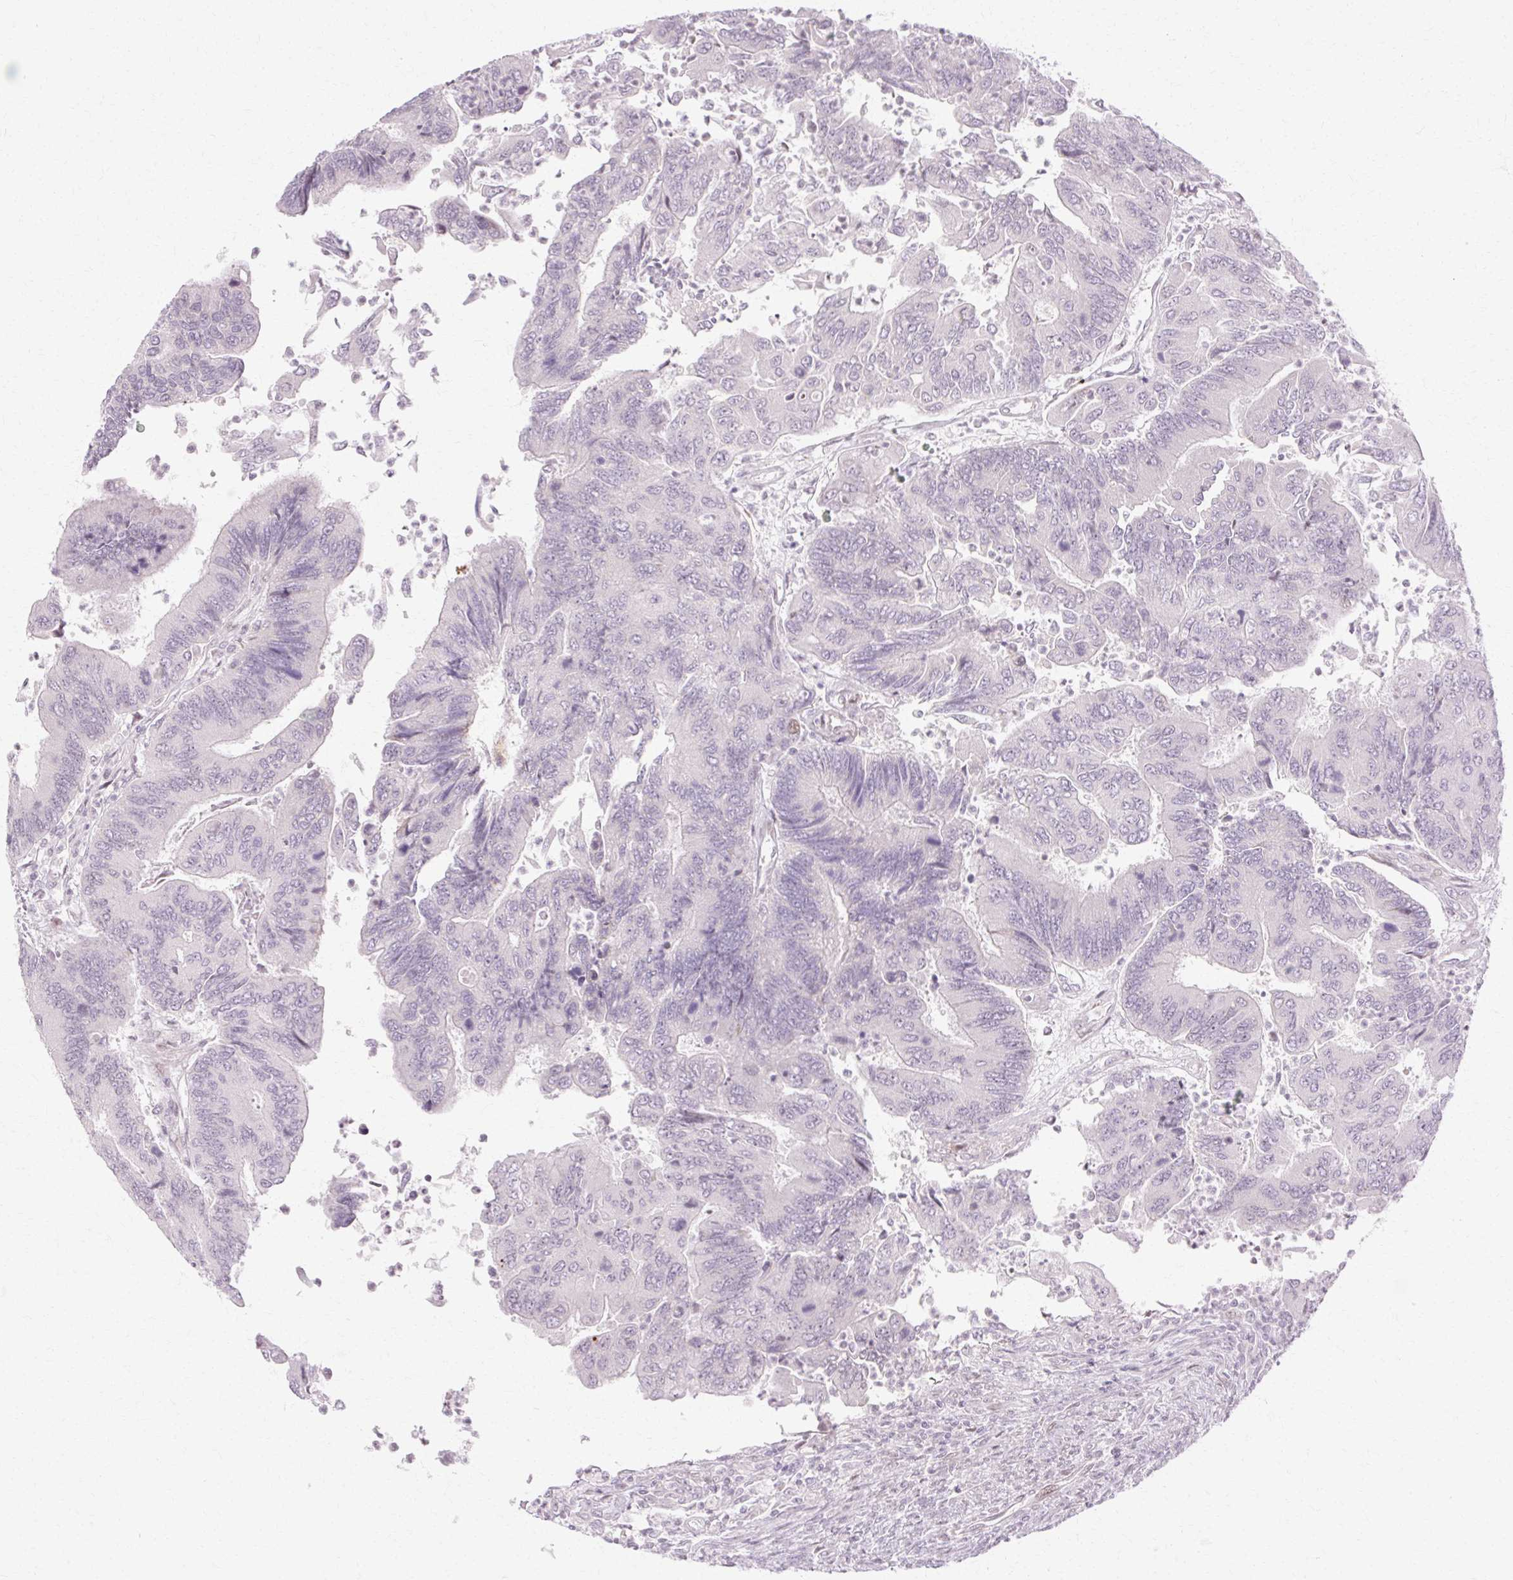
{"staining": {"intensity": "negative", "quantity": "none", "location": "none"}, "tissue": "colorectal cancer", "cell_type": "Tumor cells", "image_type": "cancer", "snomed": [{"axis": "morphology", "description": "Adenocarcinoma, NOS"}, {"axis": "topography", "description": "Colon"}], "caption": "An IHC histopathology image of colorectal adenocarcinoma is shown. There is no staining in tumor cells of colorectal adenocarcinoma.", "gene": "C3orf49", "patient": {"sex": "female", "age": 67}}